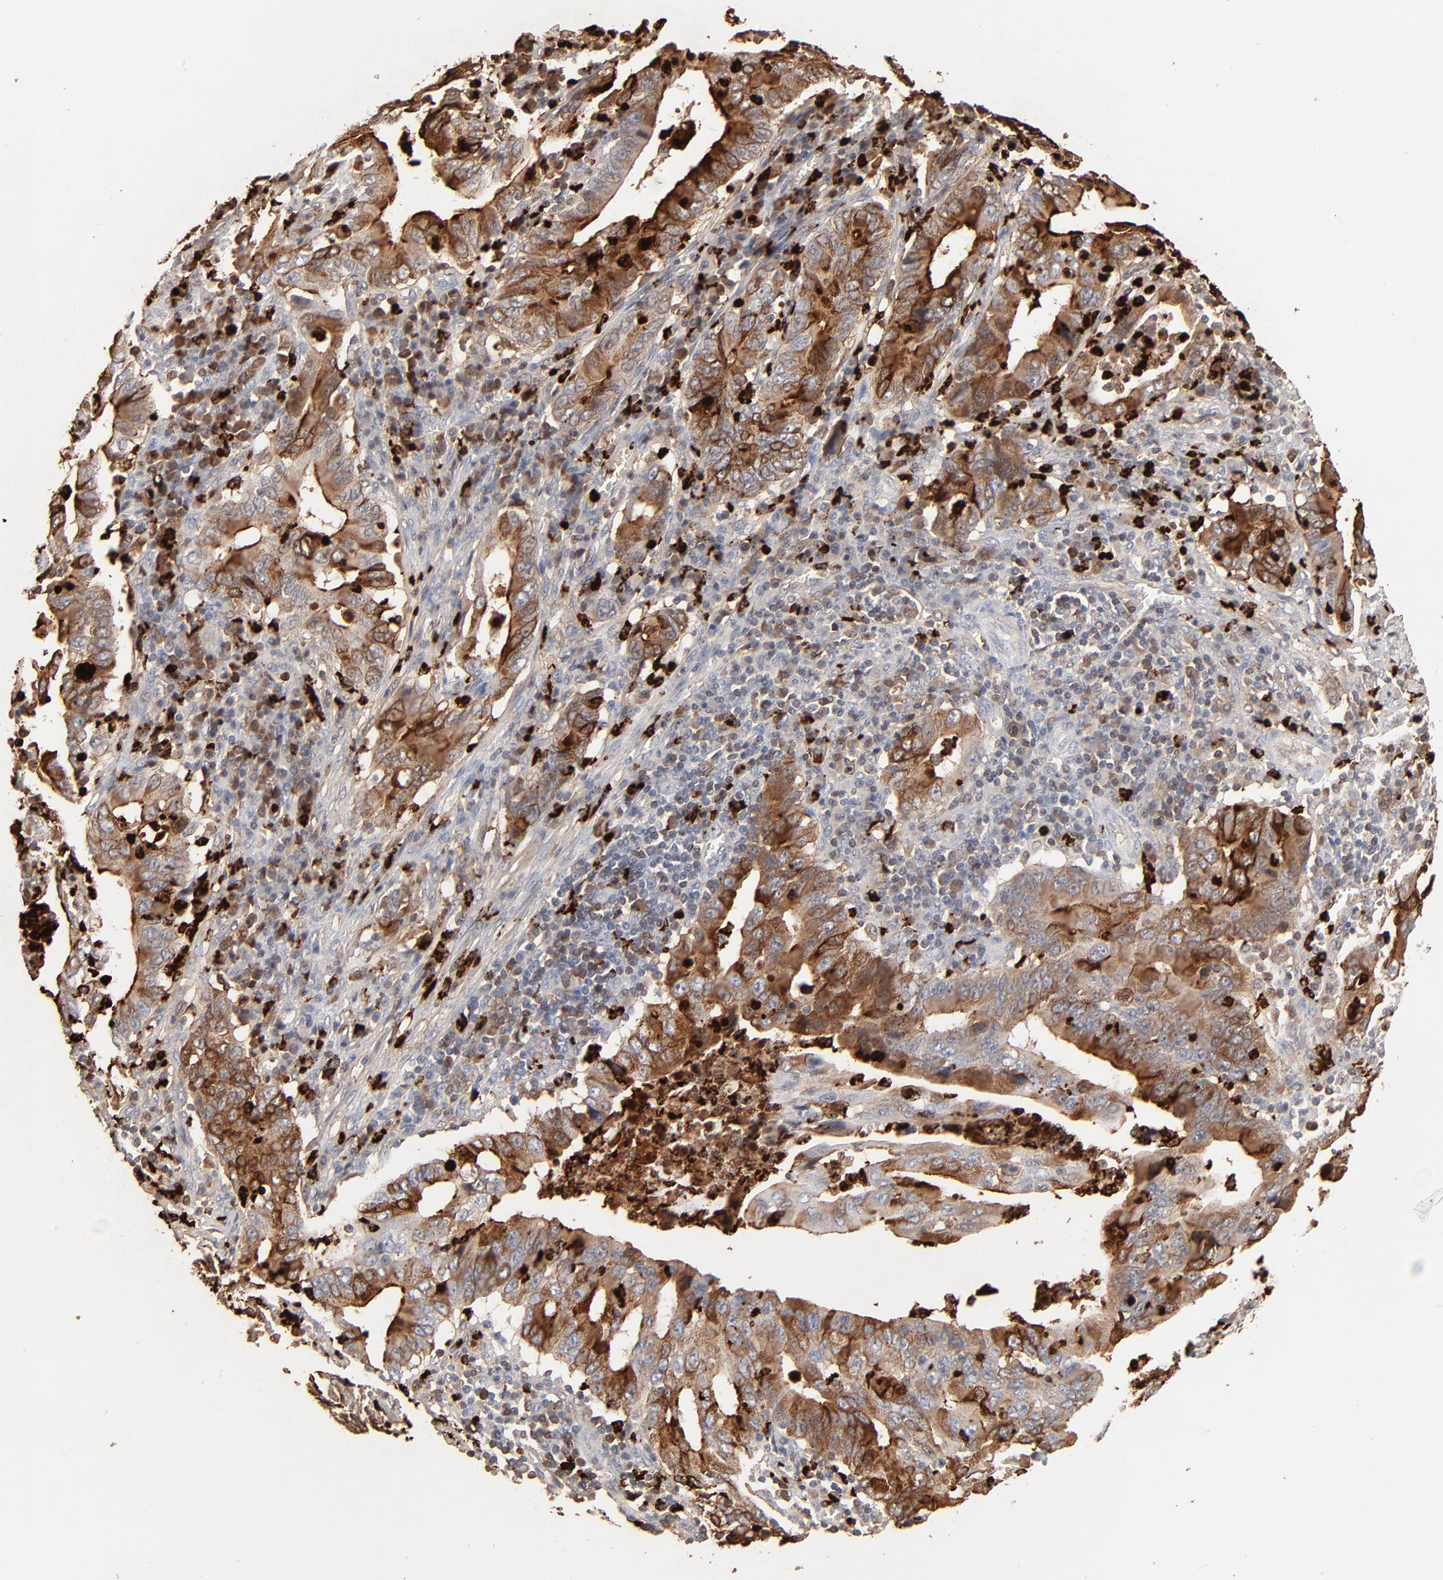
{"staining": {"intensity": "moderate", "quantity": "25%-75%", "location": "cytoplasmic/membranous"}, "tissue": "stomach cancer", "cell_type": "Tumor cells", "image_type": "cancer", "snomed": [{"axis": "morphology", "description": "Adenocarcinoma, NOS"}, {"axis": "topography", "description": "Stomach, upper"}], "caption": "The micrograph displays a brown stain indicating the presence of a protein in the cytoplasmic/membranous of tumor cells in stomach cancer (adenocarcinoma).", "gene": "LCN2", "patient": {"sex": "male", "age": 63}}